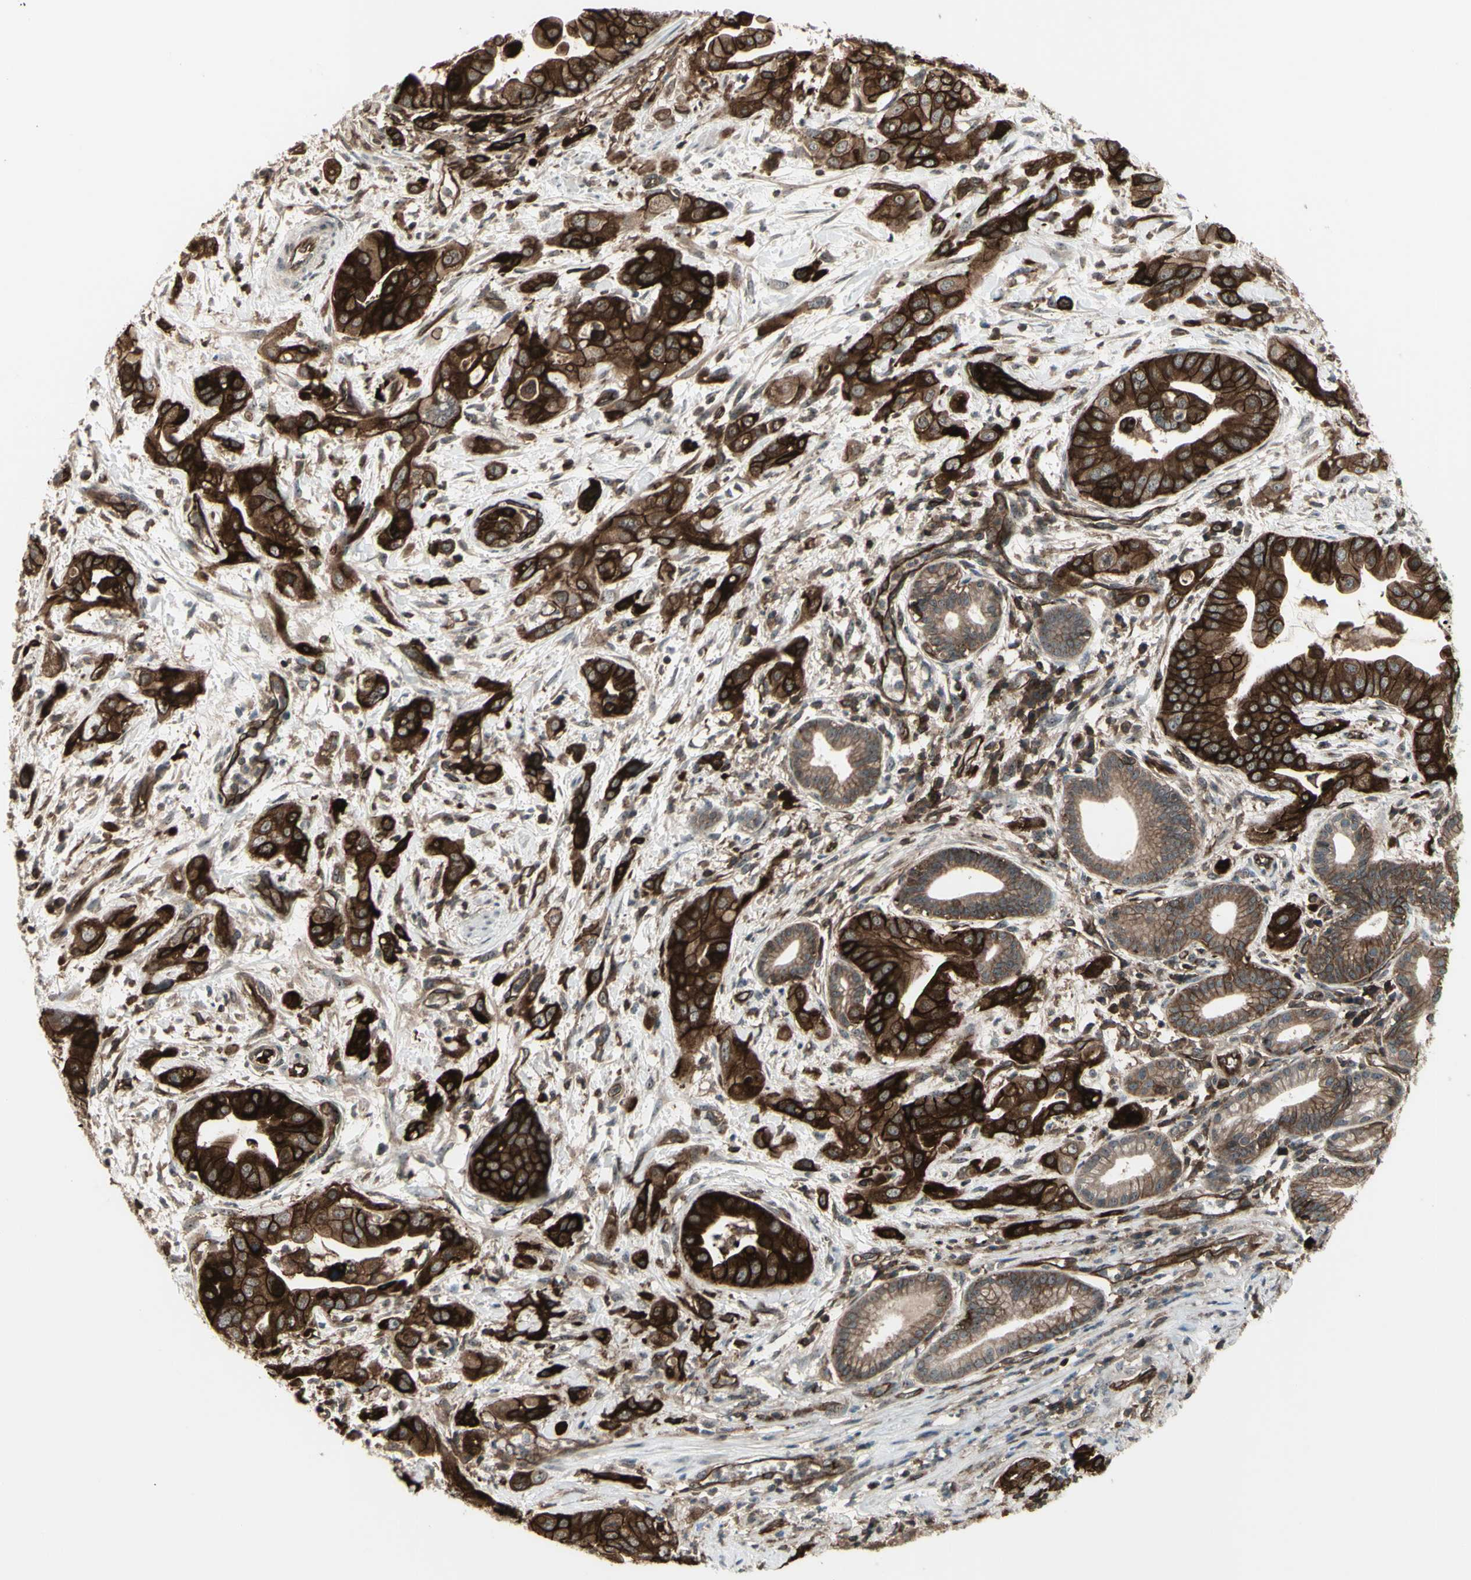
{"staining": {"intensity": "strong", "quantity": ">75%", "location": "cytoplasmic/membranous"}, "tissue": "pancreatic cancer", "cell_type": "Tumor cells", "image_type": "cancer", "snomed": [{"axis": "morphology", "description": "Adenocarcinoma, NOS"}, {"axis": "topography", "description": "Pancreas"}], "caption": "Human pancreatic adenocarcinoma stained with a brown dye demonstrates strong cytoplasmic/membranous positive positivity in approximately >75% of tumor cells.", "gene": "FXYD5", "patient": {"sex": "female", "age": 75}}